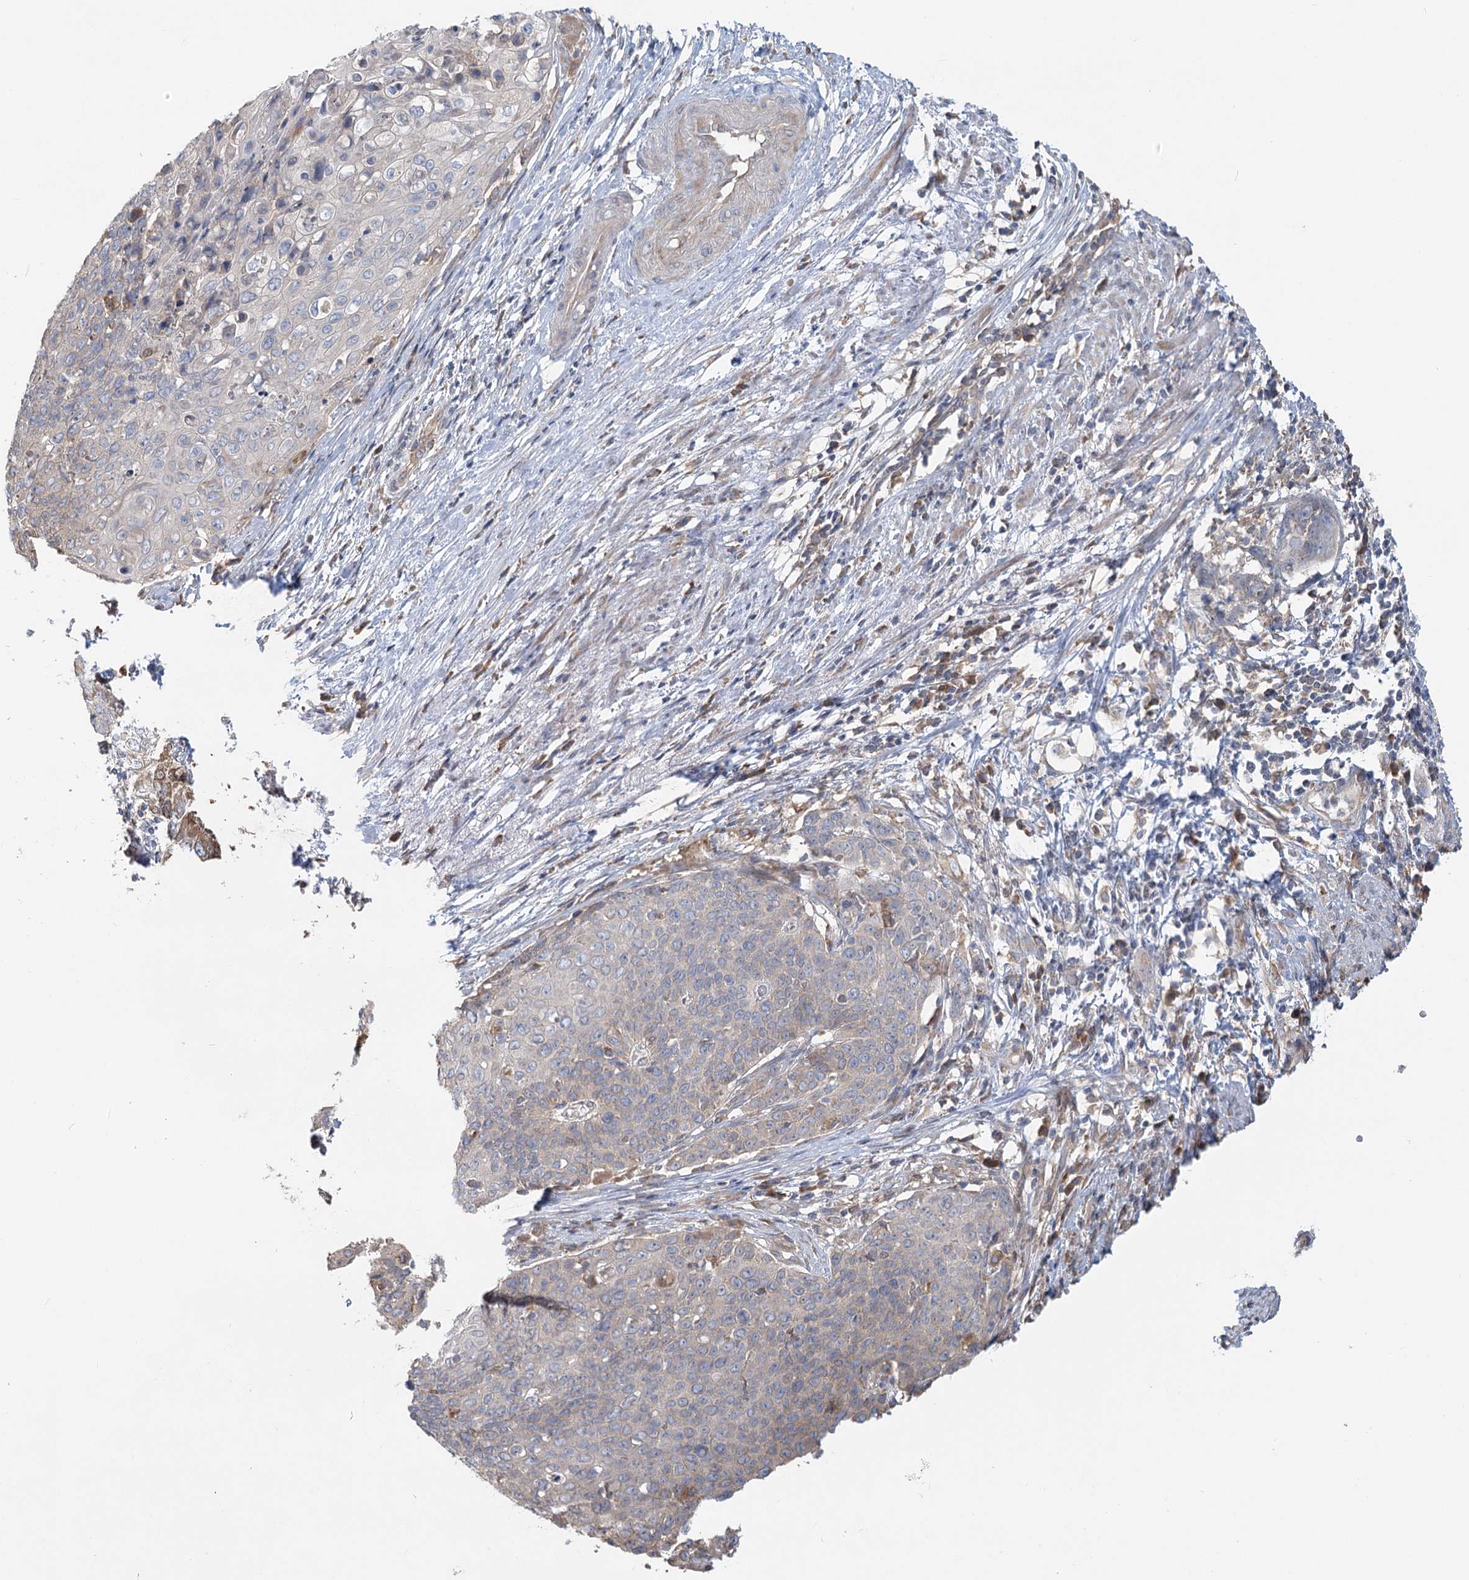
{"staining": {"intensity": "weak", "quantity": "<25%", "location": "cytoplasmic/membranous"}, "tissue": "cervical cancer", "cell_type": "Tumor cells", "image_type": "cancer", "snomed": [{"axis": "morphology", "description": "Squamous cell carcinoma, NOS"}, {"axis": "topography", "description": "Cervix"}], "caption": "Squamous cell carcinoma (cervical) stained for a protein using immunohistochemistry exhibits no positivity tumor cells.", "gene": "PAIP2", "patient": {"sex": "female", "age": 39}}